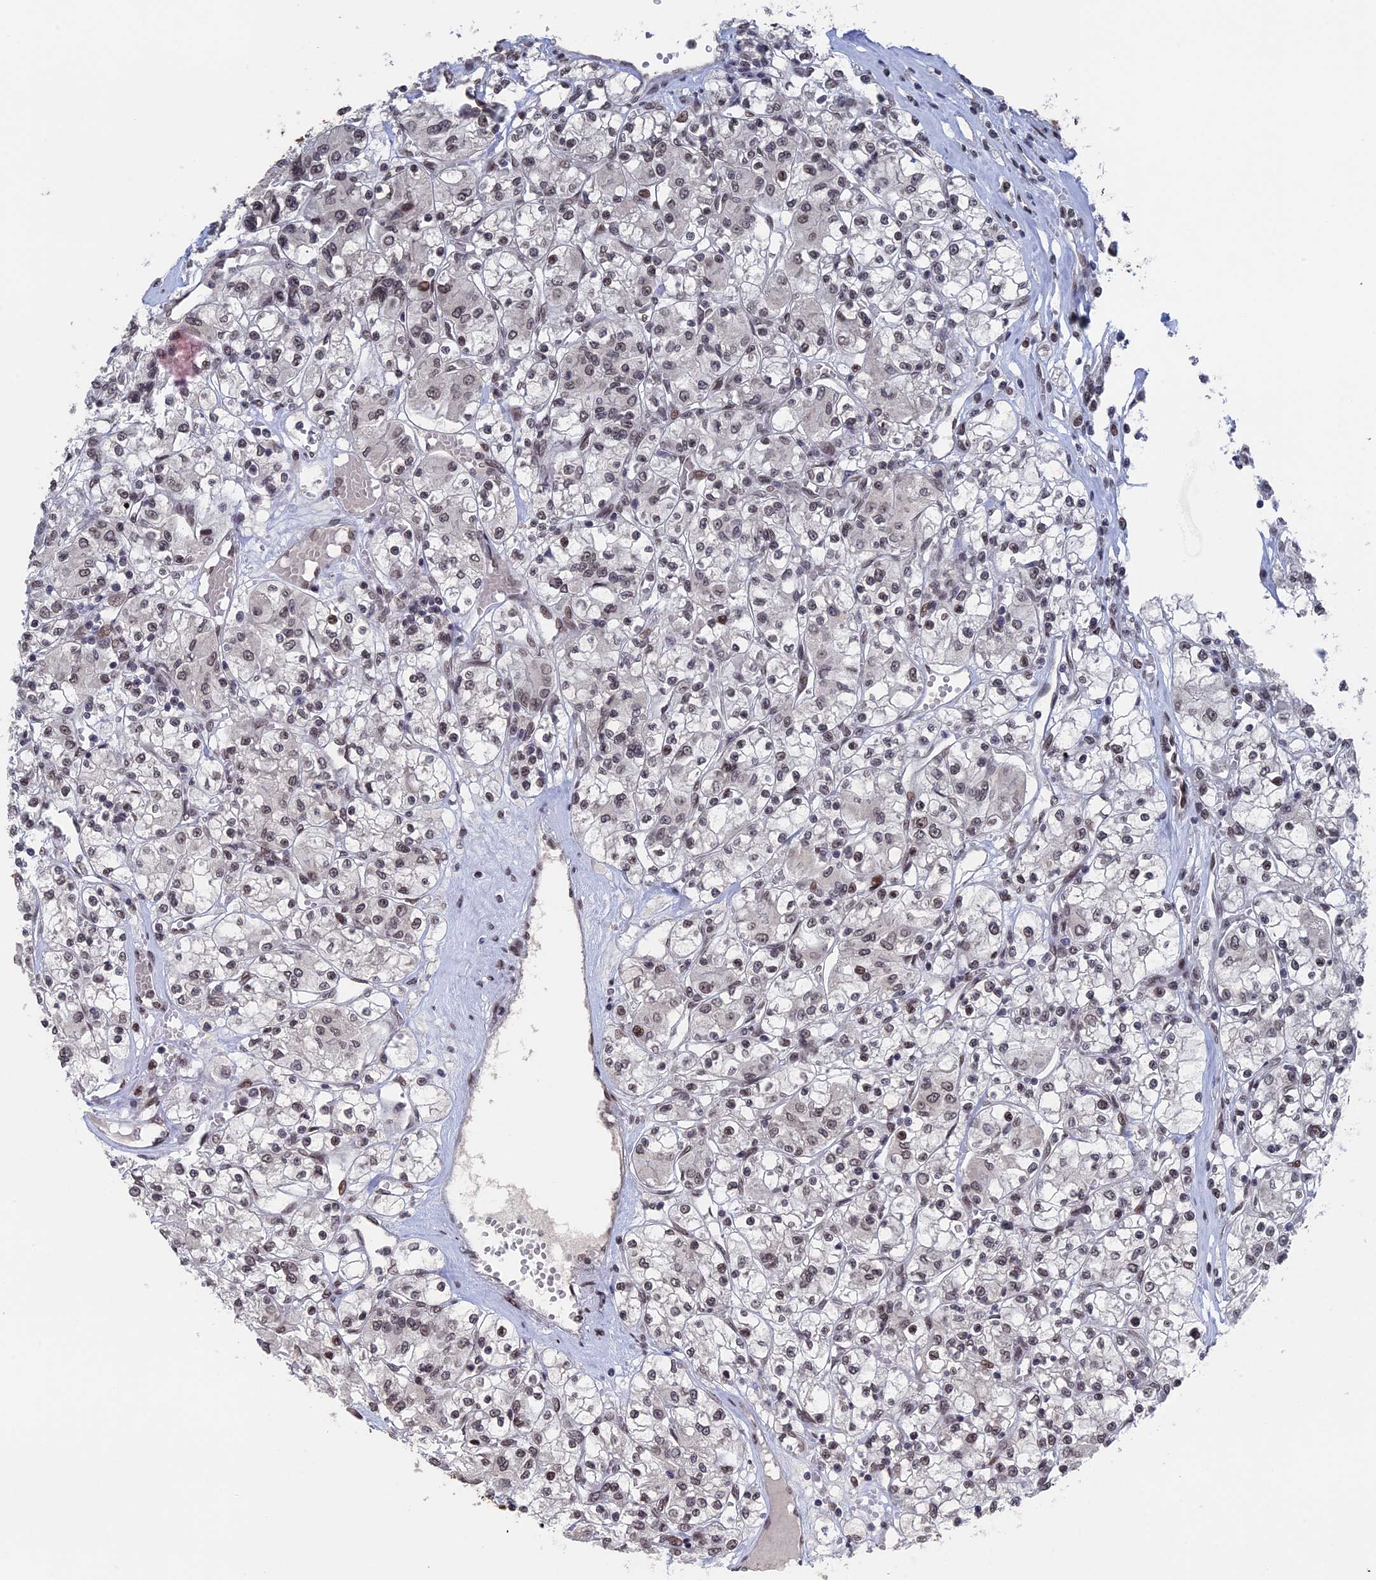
{"staining": {"intensity": "moderate", "quantity": "<25%", "location": "nuclear"}, "tissue": "renal cancer", "cell_type": "Tumor cells", "image_type": "cancer", "snomed": [{"axis": "morphology", "description": "Adenocarcinoma, NOS"}, {"axis": "topography", "description": "Kidney"}], "caption": "A brown stain shows moderate nuclear expression of a protein in renal cancer (adenocarcinoma) tumor cells.", "gene": "NR2C2AP", "patient": {"sex": "female", "age": 59}}